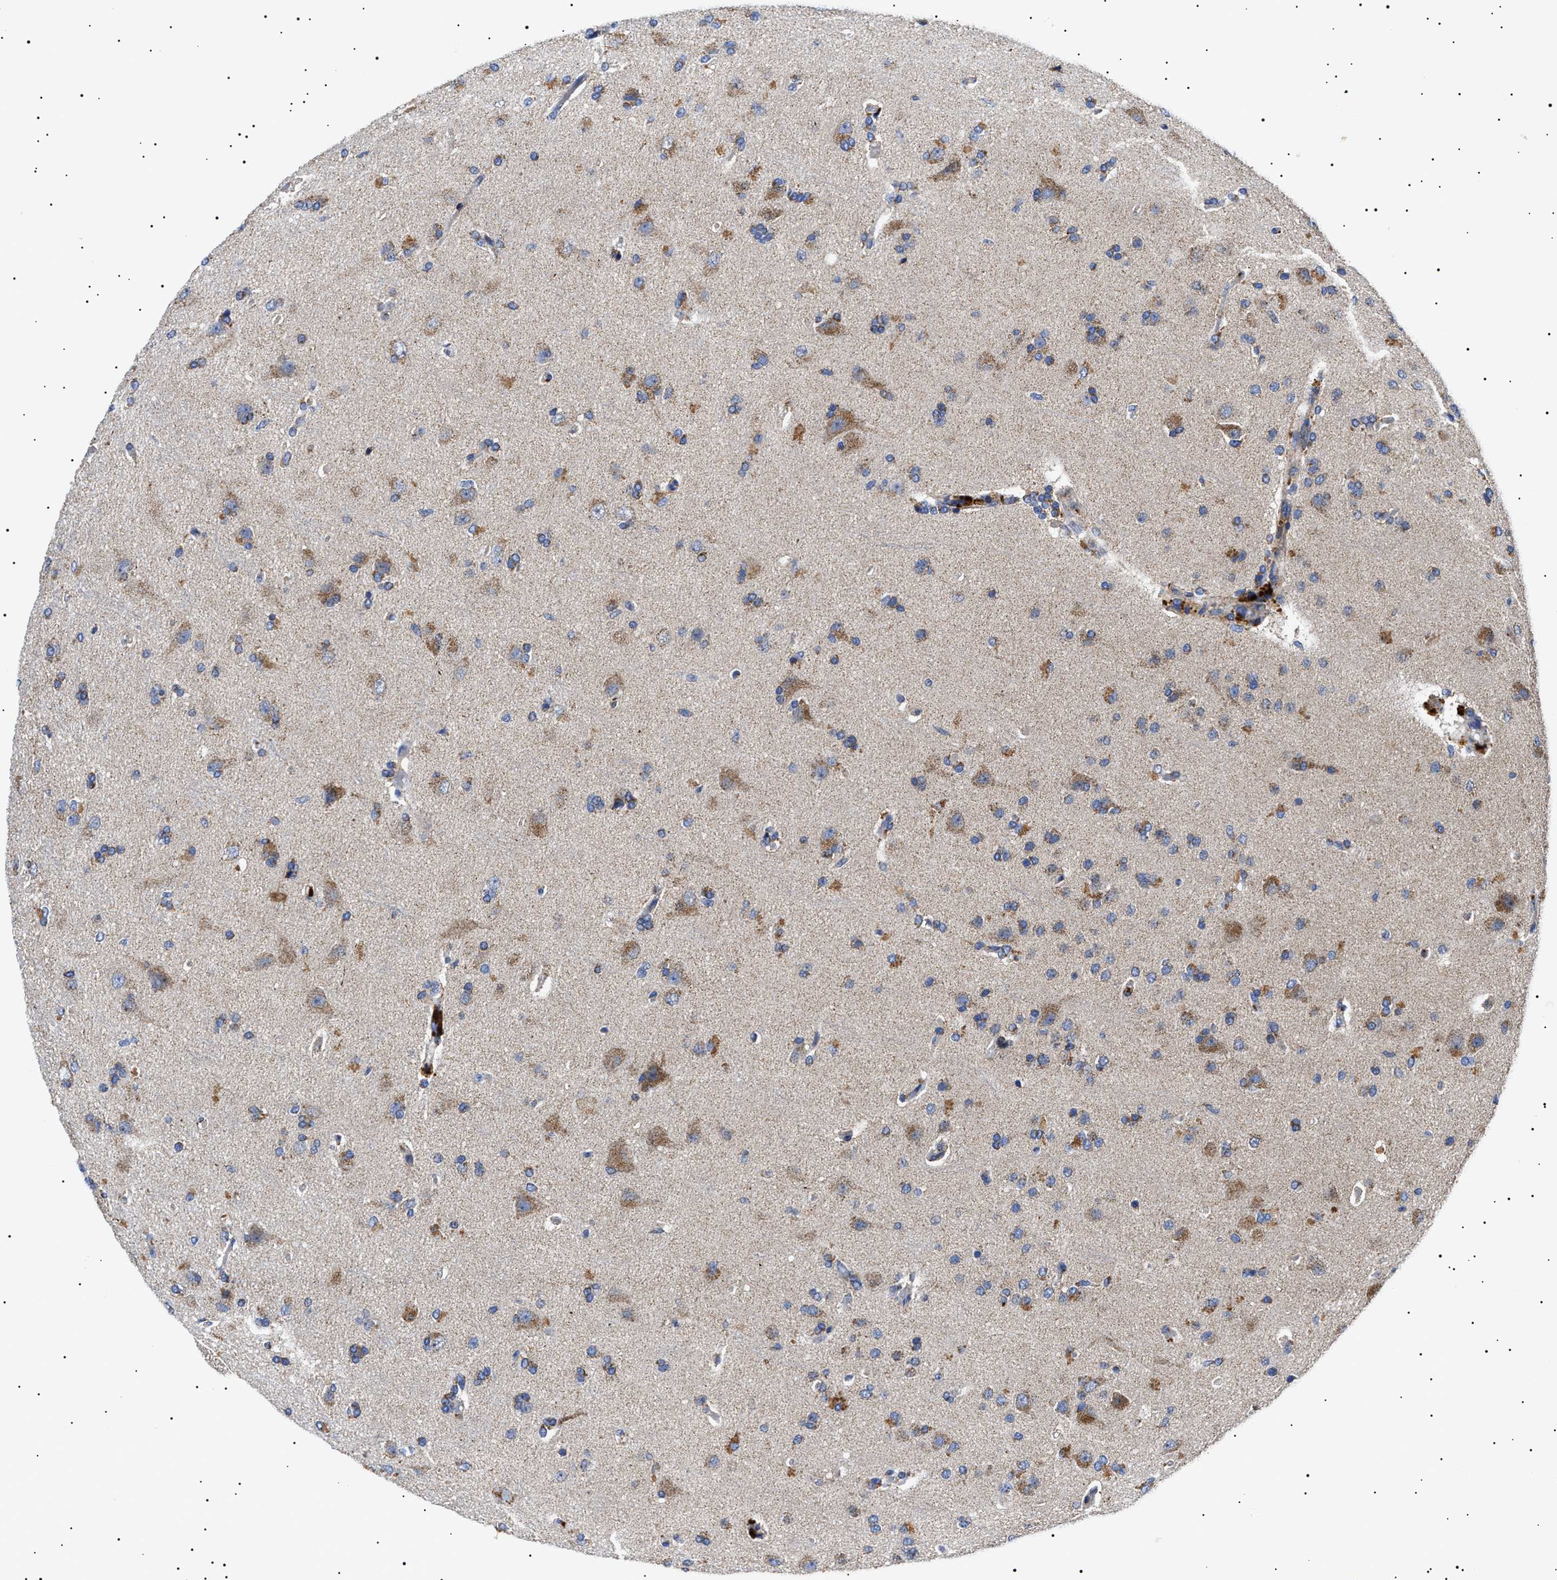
{"staining": {"intensity": "moderate", "quantity": ">75%", "location": "cytoplasmic/membranous"}, "tissue": "glioma", "cell_type": "Tumor cells", "image_type": "cancer", "snomed": [{"axis": "morphology", "description": "Glioma, malignant, High grade"}, {"axis": "topography", "description": "Brain"}], "caption": "Glioma tissue shows moderate cytoplasmic/membranous positivity in approximately >75% of tumor cells, visualized by immunohistochemistry. The staining was performed using DAB (3,3'-diaminobenzidine) to visualize the protein expression in brown, while the nuclei were stained in blue with hematoxylin (Magnification: 20x).", "gene": "CHRDL2", "patient": {"sex": "male", "age": 72}}